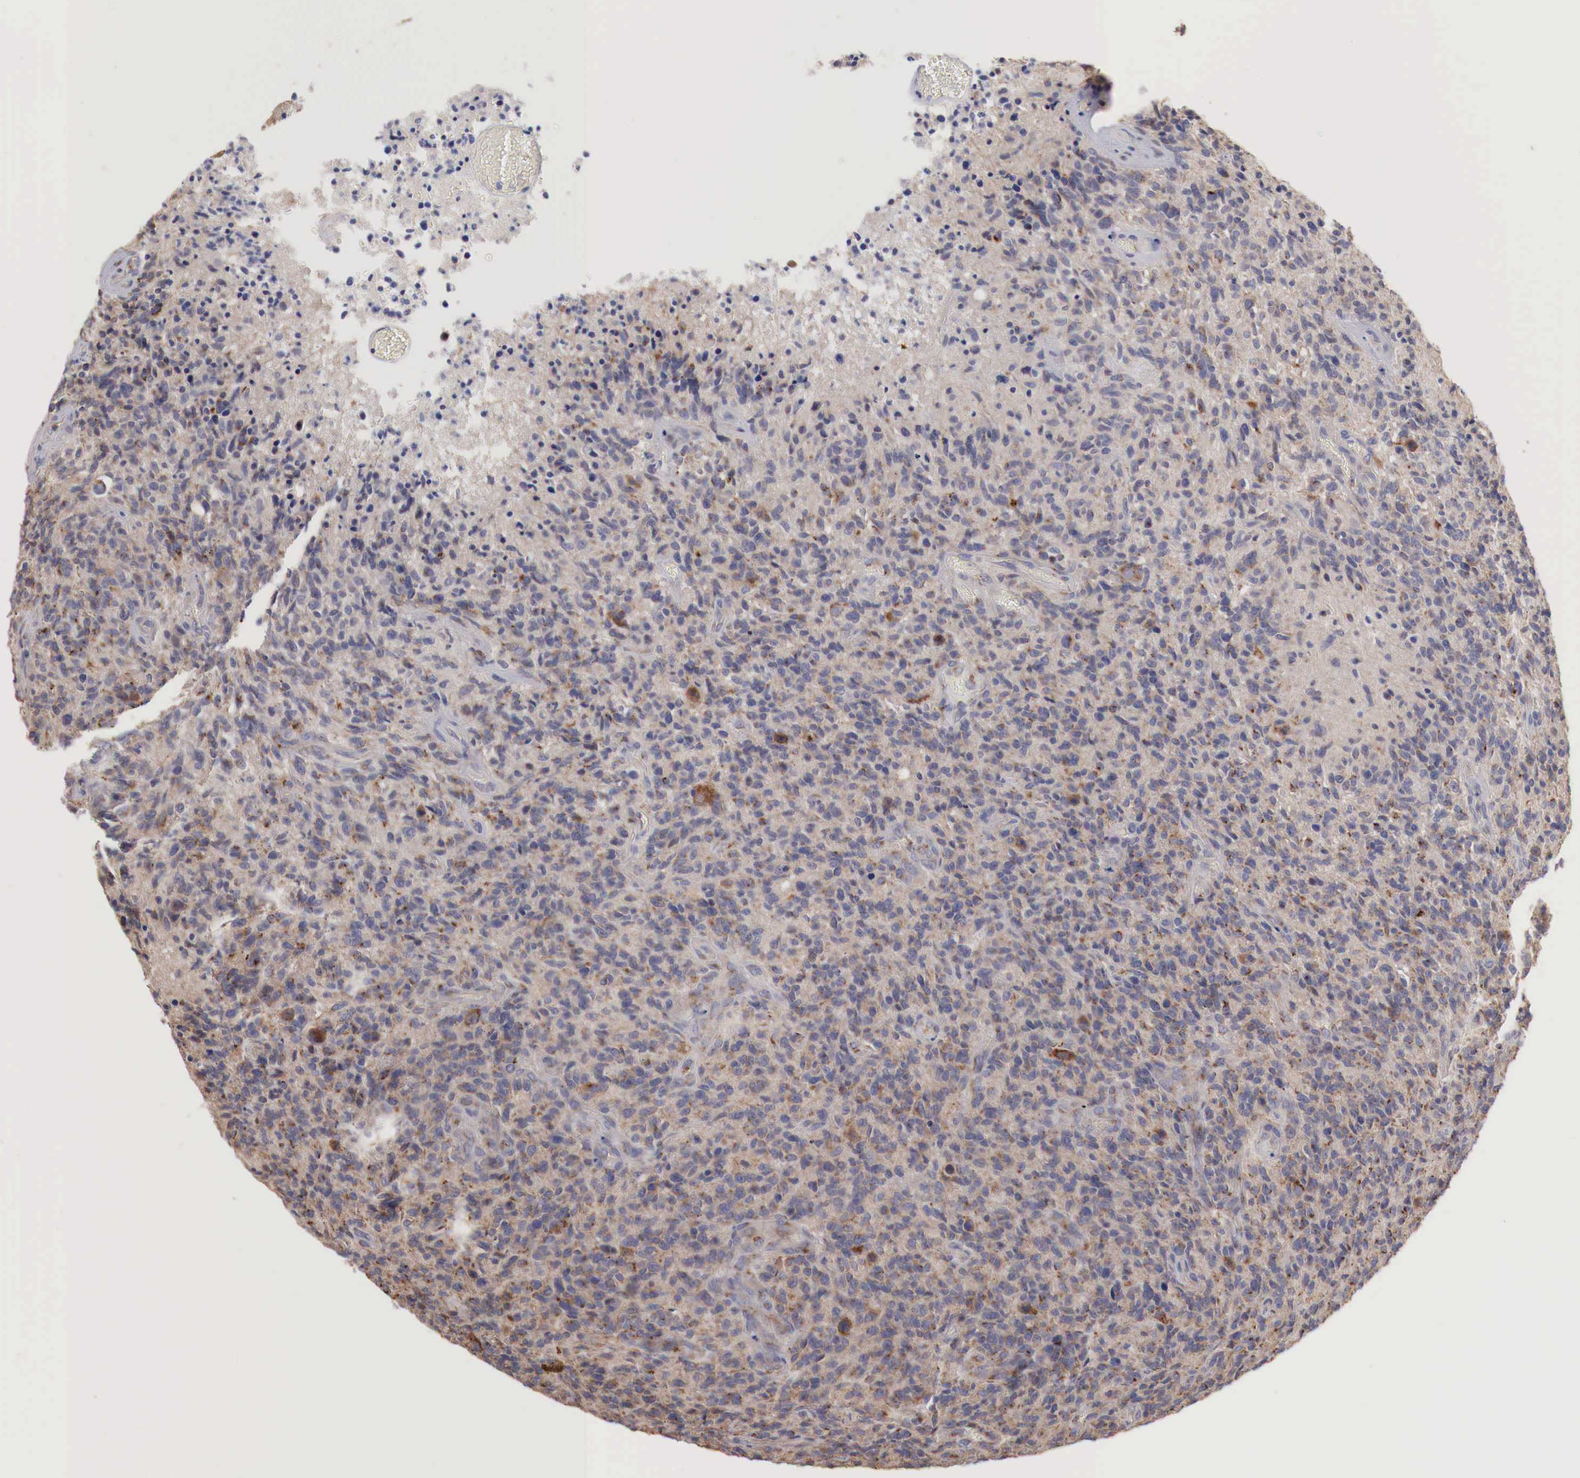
{"staining": {"intensity": "strong", "quantity": ">75%", "location": "cytoplasmic/membranous"}, "tissue": "glioma", "cell_type": "Tumor cells", "image_type": "cancer", "snomed": [{"axis": "morphology", "description": "Glioma, malignant, High grade"}, {"axis": "topography", "description": "Brain"}], "caption": "This histopathology image shows IHC staining of malignant high-grade glioma, with high strong cytoplasmic/membranous expression in approximately >75% of tumor cells.", "gene": "SYAP1", "patient": {"sex": "male", "age": 36}}